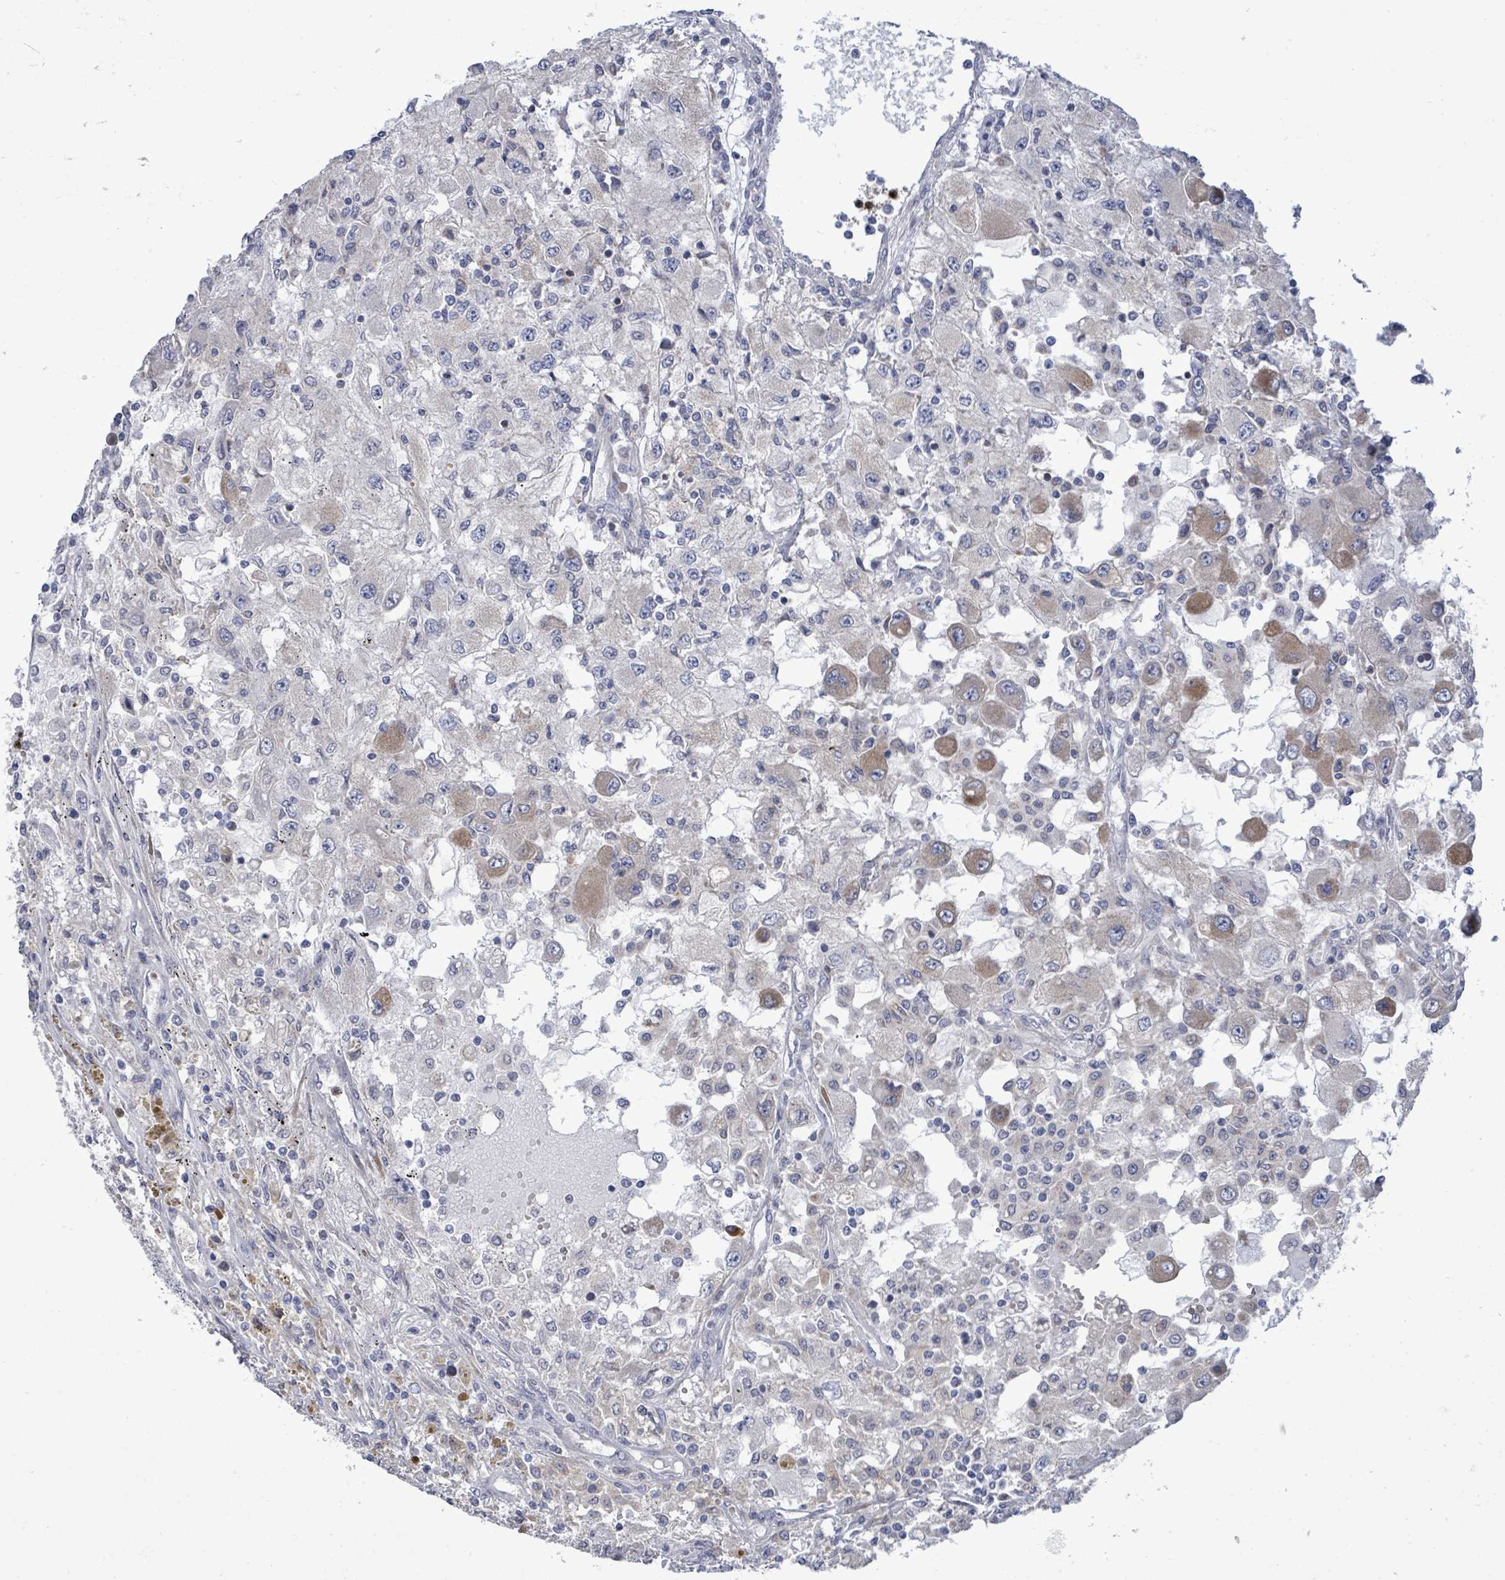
{"staining": {"intensity": "weak", "quantity": "<25%", "location": "cytoplasmic/membranous"}, "tissue": "renal cancer", "cell_type": "Tumor cells", "image_type": "cancer", "snomed": [{"axis": "morphology", "description": "Adenocarcinoma, NOS"}, {"axis": "topography", "description": "Kidney"}], "caption": "Renal cancer stained for a protein using IHC exhibits no positivity tumor cells.", "gene": "SAR1A", "patient": {"sex": "female", "age": 67}}